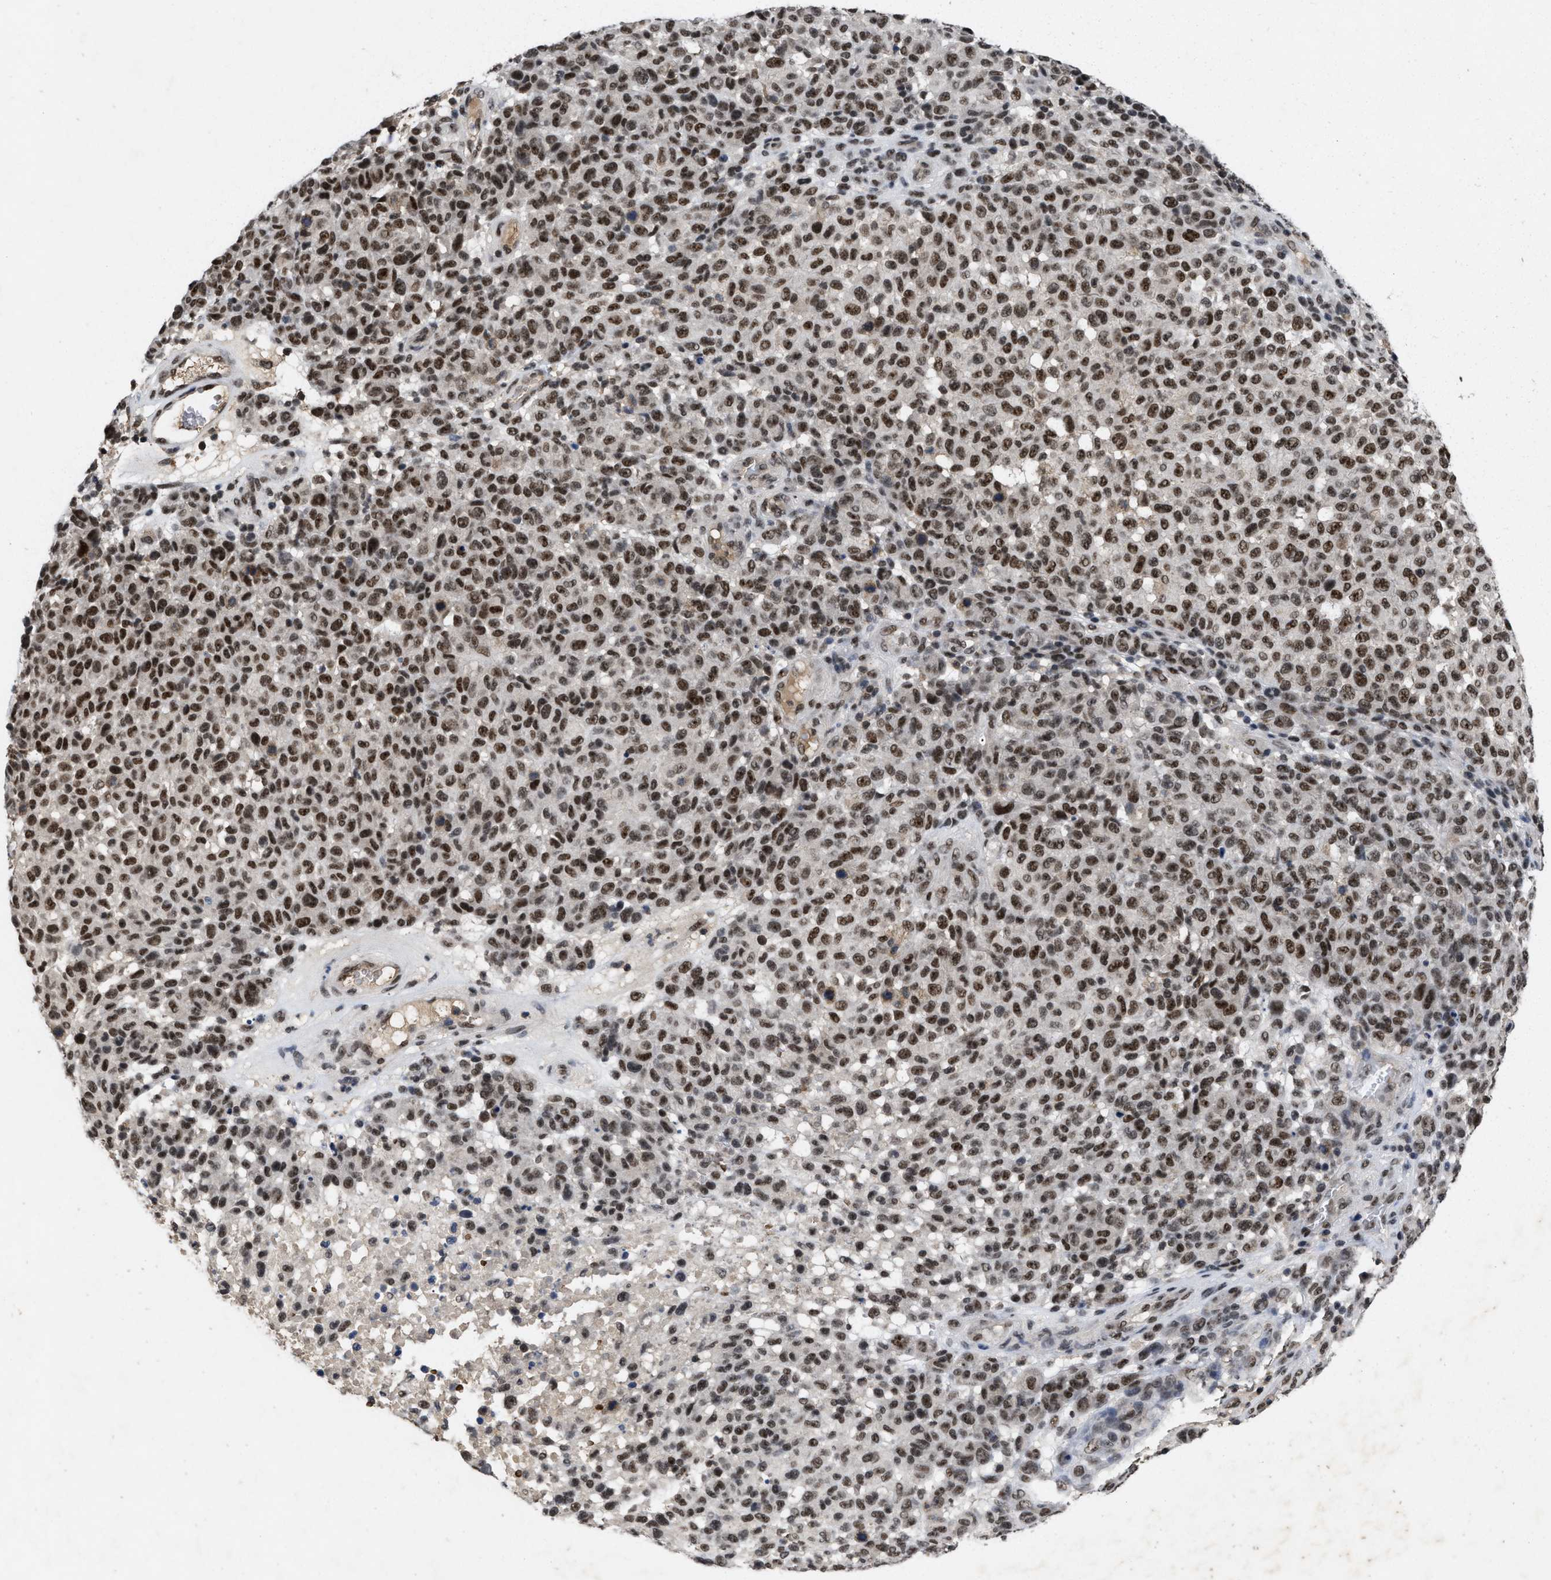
{"staining": {"intensity": "strong", "quantity": ">75%", "location": "nuclear"}, "tissue": "melanoma", "cell_type": "Tumor cells", "image_type": "cancer", "snomed": [{"axis": "morphology", "description": "Malignant melanoma, NOS"}, {"axis": "topography", "description": "Skin"}], "caption": "This micrograph displays immunohistochemistry (IHC) staining of human malignant melanoma, with high strong nuclear expression in about >75% of tumor cells.", "gene": "ZNF346", "patient": {"sex": "male", "age": 59}}